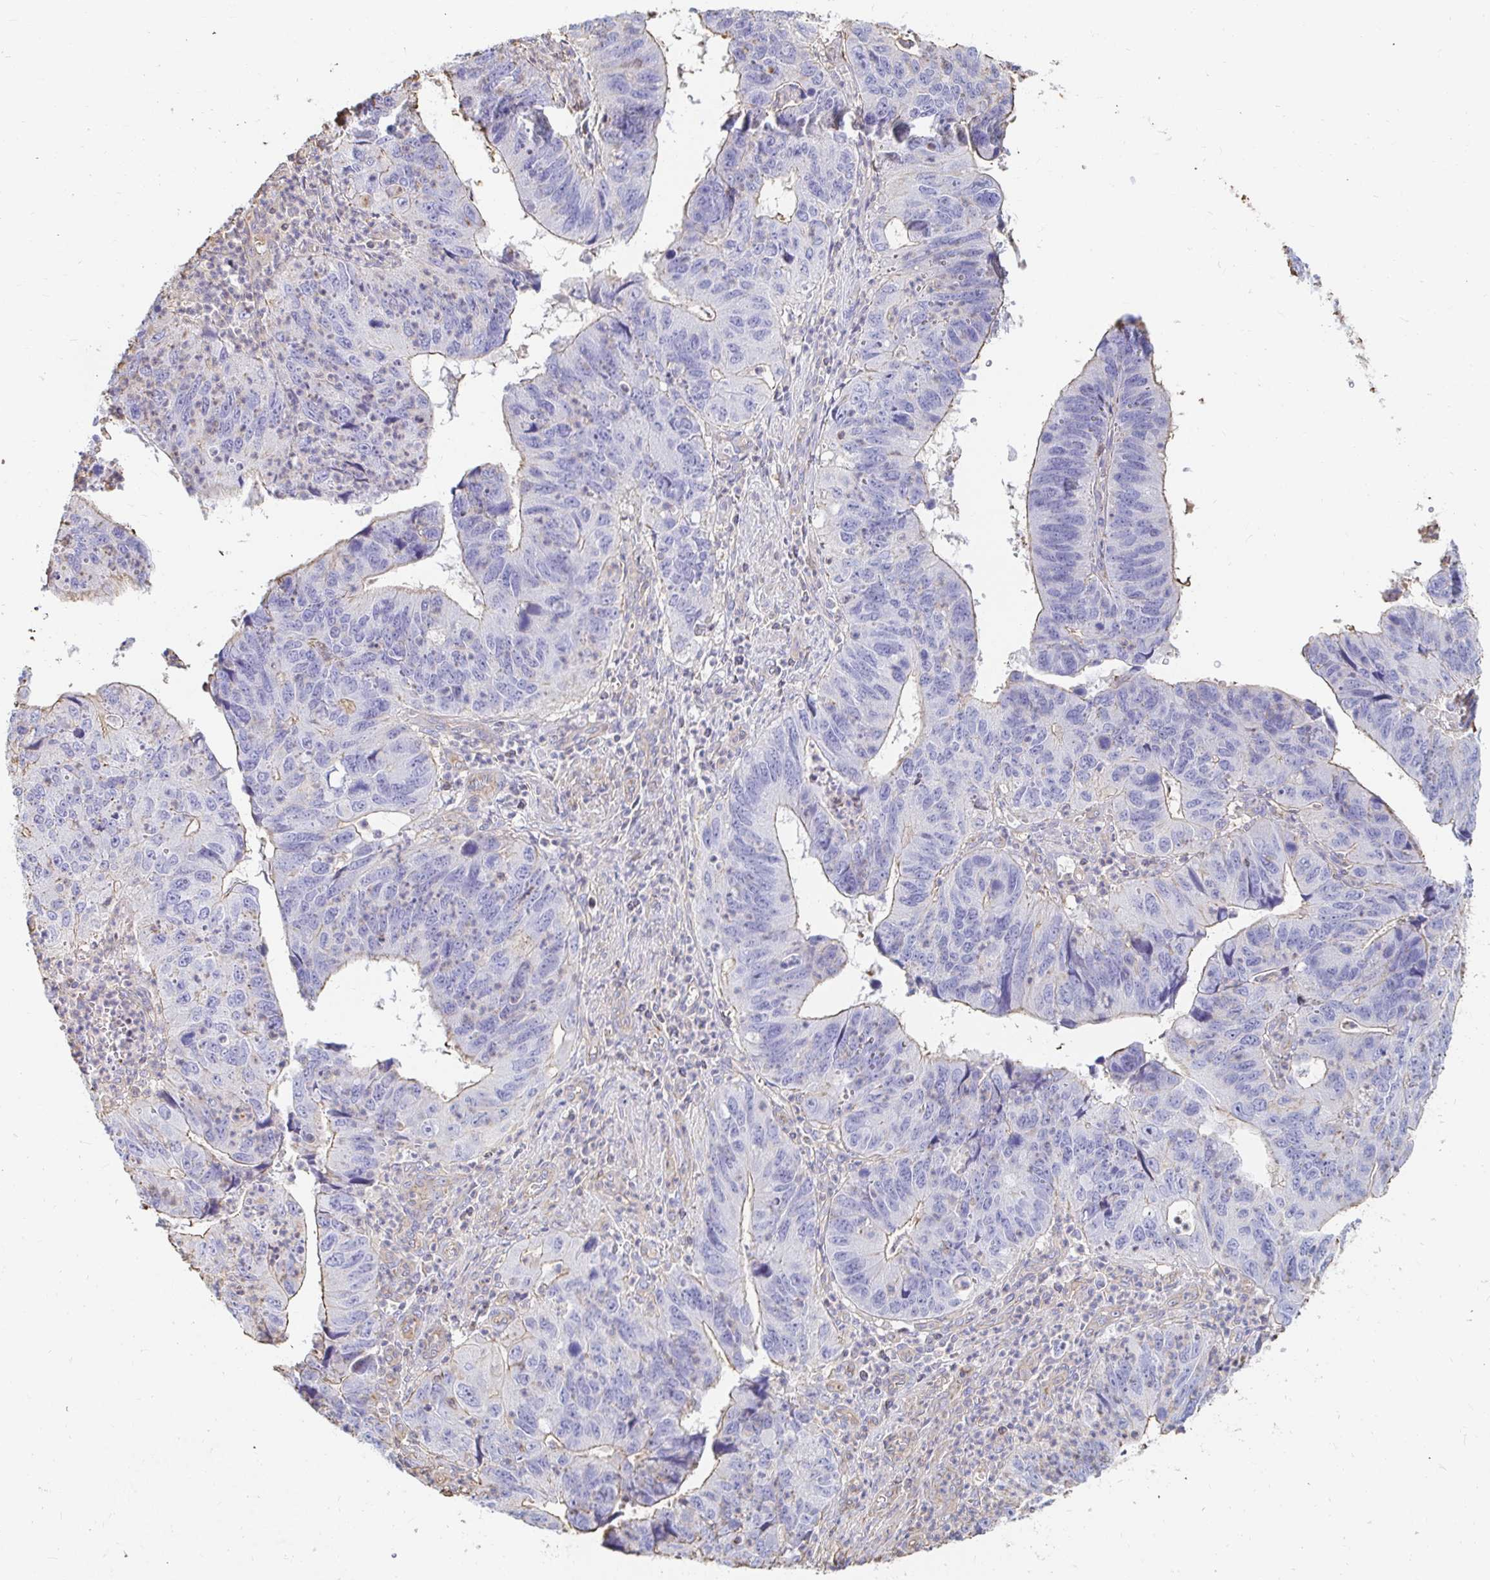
{"staining": {"intensity": "weak", "quantity": "<25%", "location": "cytoplasmic/membranous"}, "tissue": "stomach cancer", "cell_type": "Tumor cells", "image_type": "cancer", "snomed": [{"axis": "morphology", "description": "Adenocarcinoma, NOS"}, {"axis": "topography", "description": "Stomach"}], "caption": "Immunohistochemistry (IHC) micrograph of human adenocarcinoma (stomach) stained for a protein (brown), which demonstrates no positivity in tumor cells.", "gene": "PTPN14", "patient": {"sex": "male", "age": 59}}